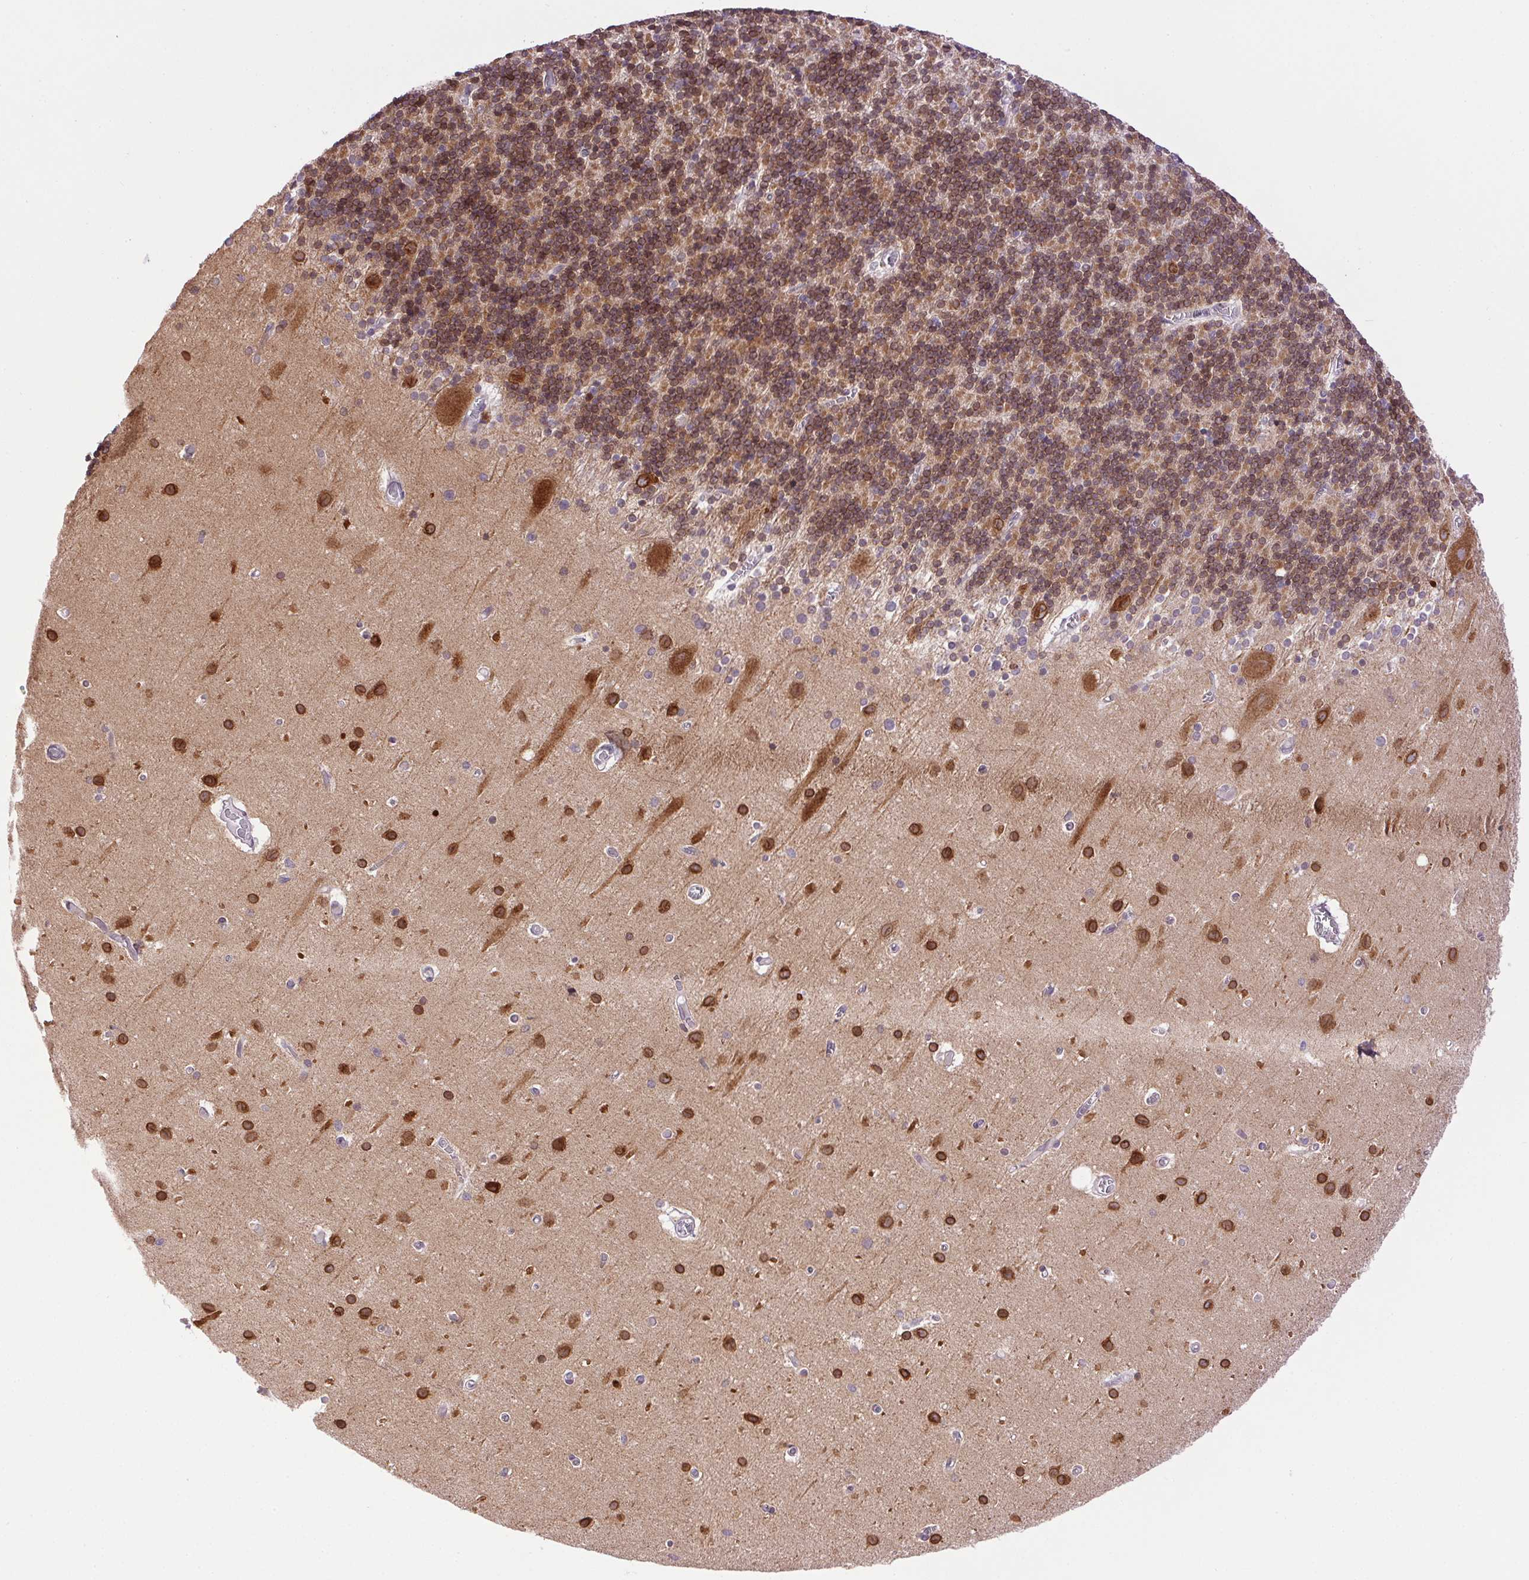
{"staining": {"intensity": "moderate", "quantity": "25%-75%", "location": "cytoplasmic/membranous"}, "tissue": "cerebellum", "cell_type": "Cells in granular layer", "image_type": "normal", "snomed": [{"axis": "morphology", "description": "Normal tissue, NOS"}, {"axis": "topography", "description": "Cerebellum"}], "caption": "Immunohistochemistry (IHC) image of unremarkable cerebellum: human cerebellum stained using immunohistochemistry exhibits medium levels of moderate protein expression localized specifically in the cytoplasmic/membranous of cells in granular layer, appearing as a cytoplasmic/membranous brown color.", "gene": "SMIM13", "patient": {"sex": "male", "age": 70}}